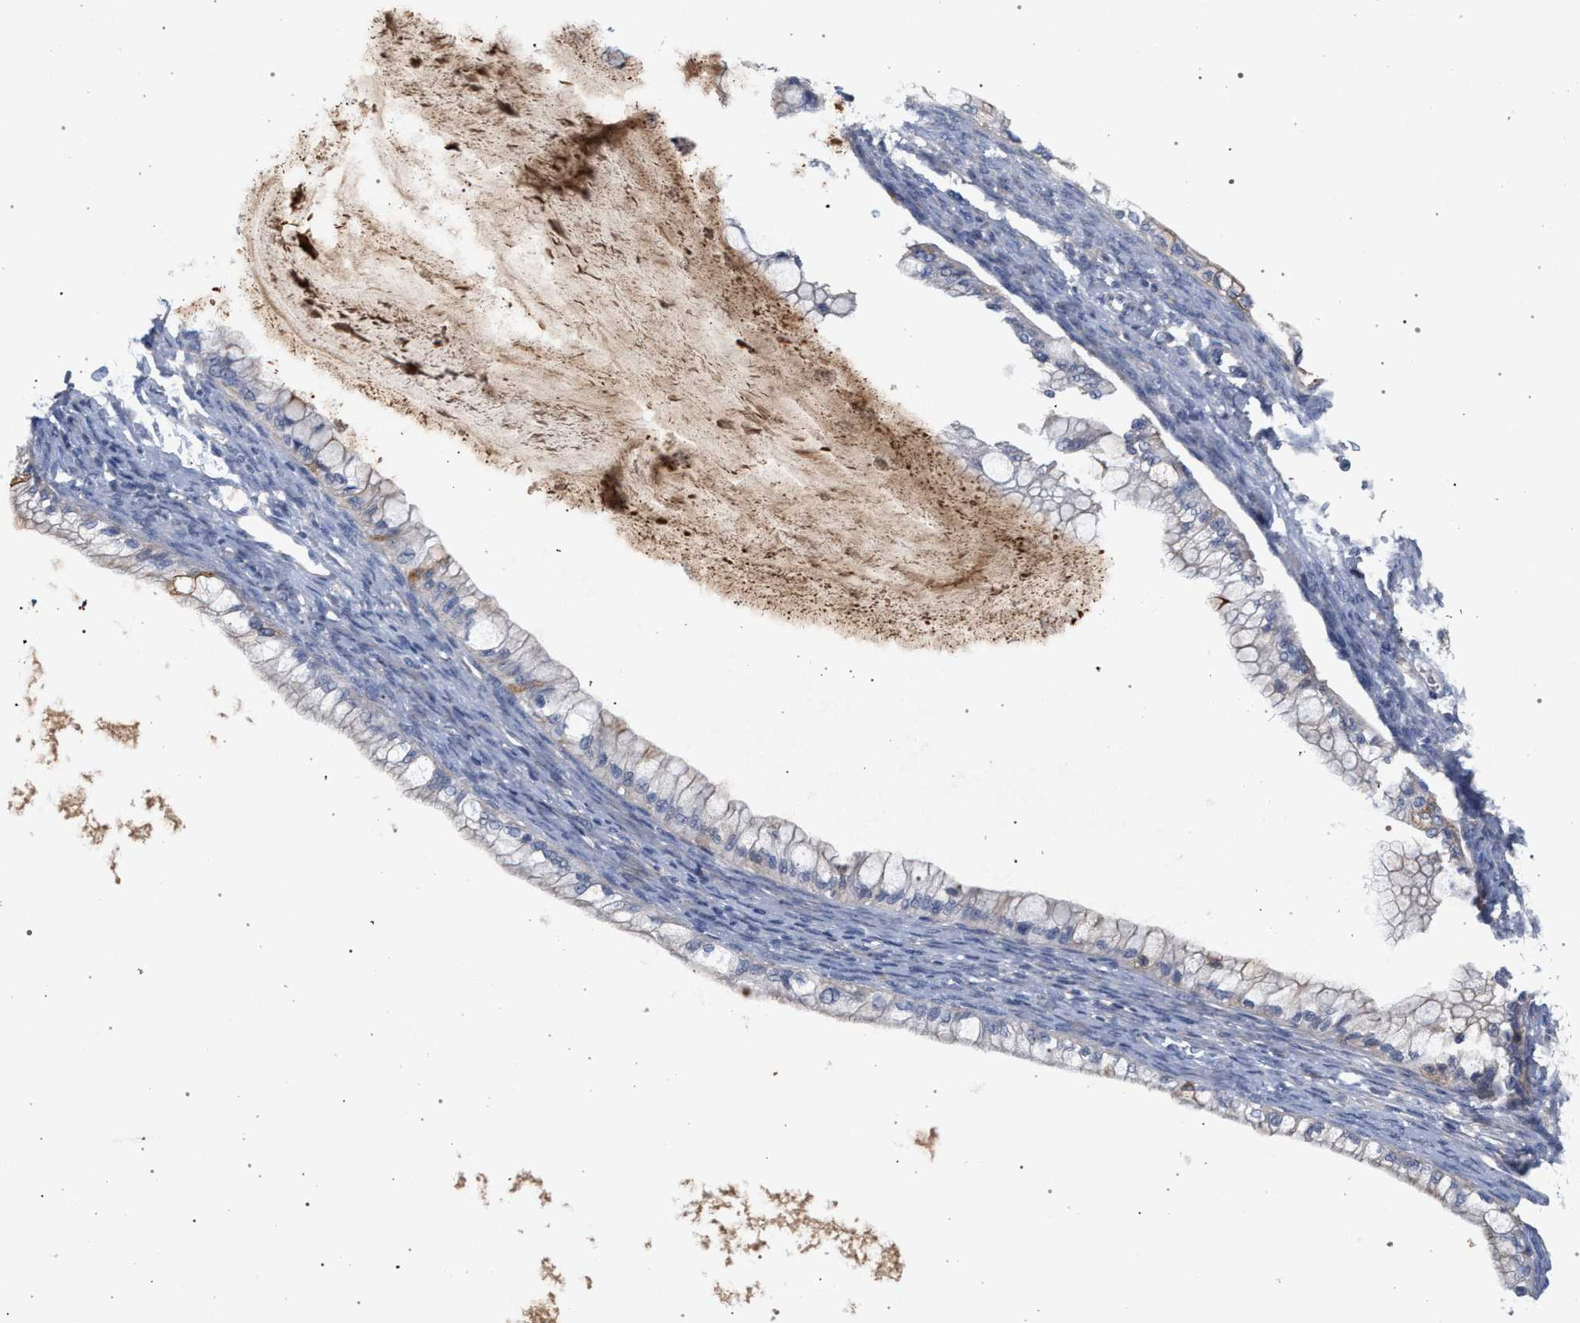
{"staining": {"intensity": "weak", "quantity": "<25%", "location": "cytoplasmic/membranous"}, "tissue": "ovarian cancer", "cell_type": "Tumor cells", "image_type": "cancer", "snomed": [{"axis": "morphology", "description": "Cystadenocarcinoma, mucinous, NOS"}, {"axis": "topography", "description": "Ovary"}], "caption": "Ovarian cancer stained for a protein using immunohistochemistry displays no expression tumor cells.", "gene": "MAMDC2", "patient": {"sex": "female", "age": 57}}